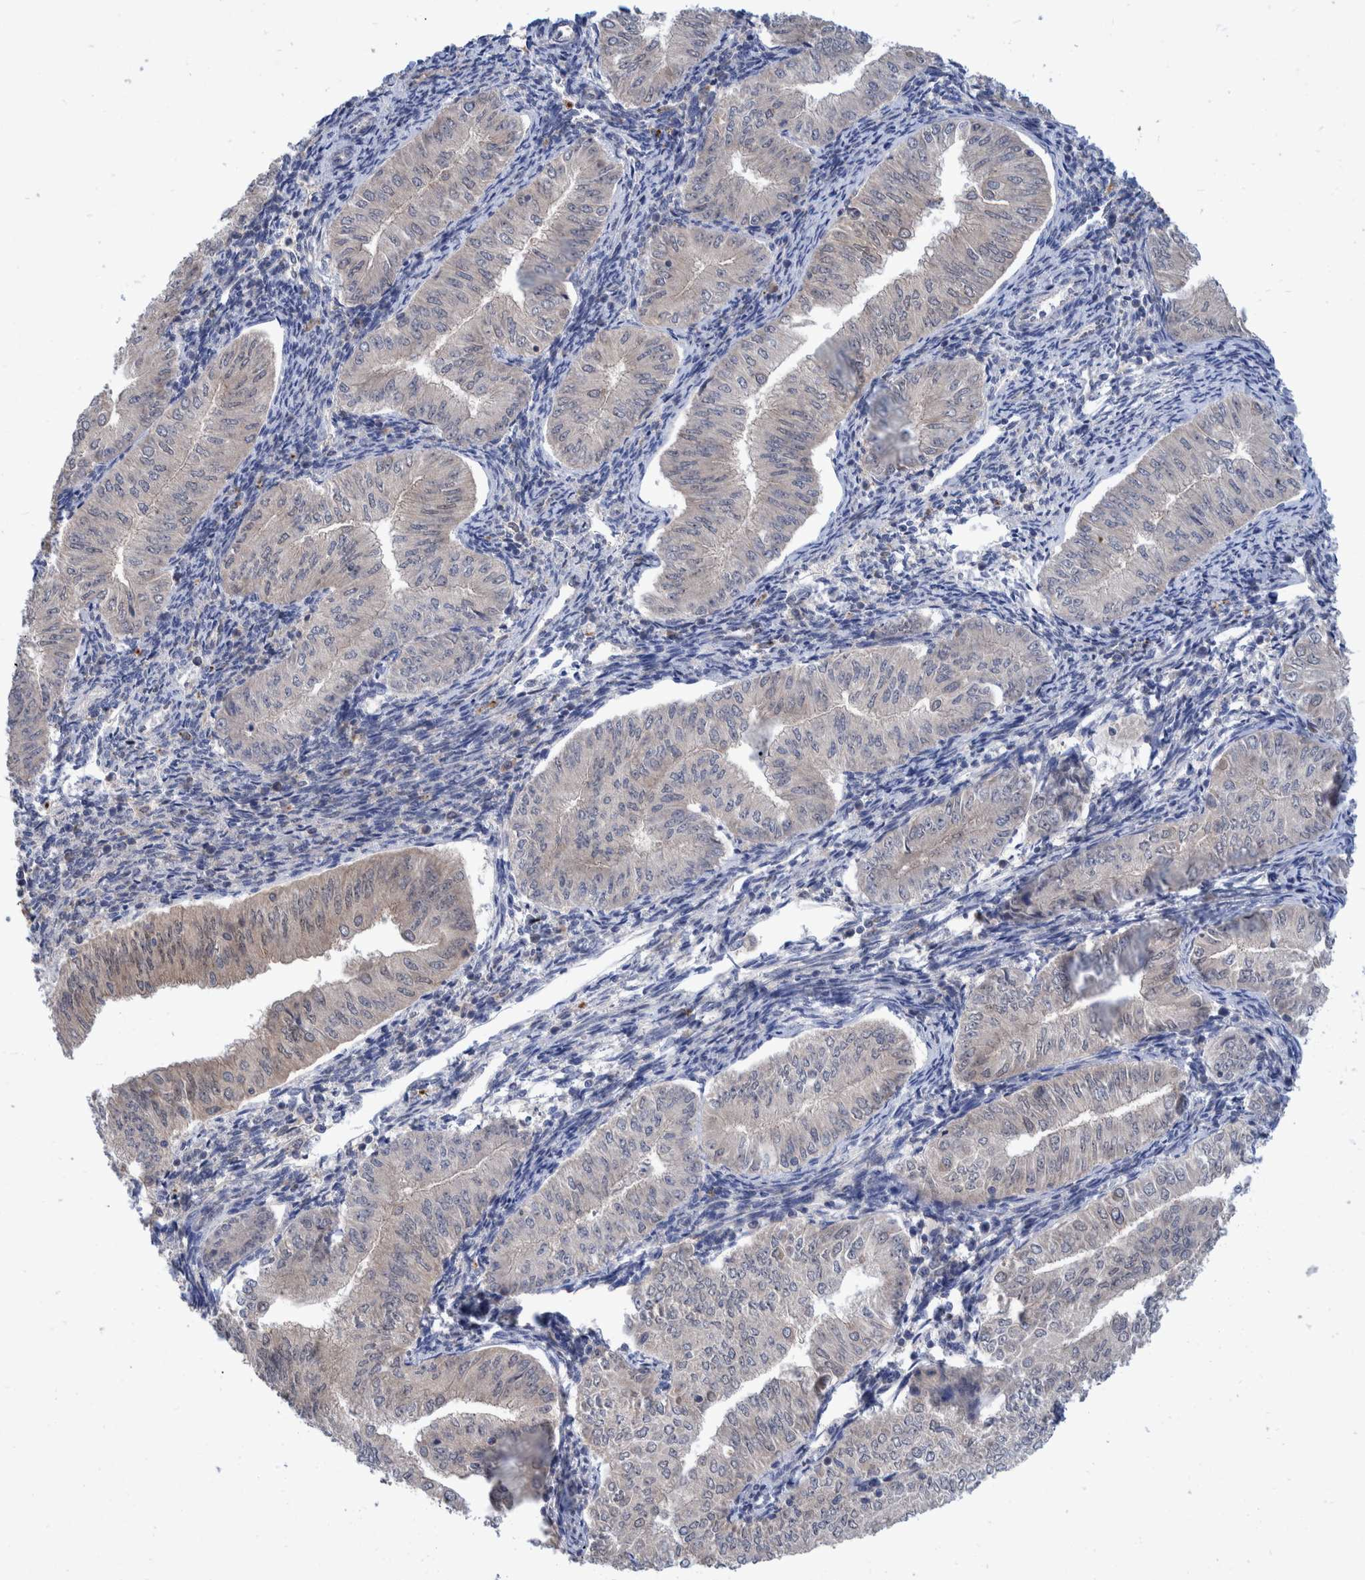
{"staining": {"intensity": "negative", "quantity": "none", "location": "none"}, "tissue": "endometrial cancer", "cell_type": "Tumor cells", "image_type": "cancer", "snomed": [{"axis": "morphology", "description": "Normal tissue, NOS"}, {"axis": "morphology", "description": "Adenocarcinoma, NOS"}, {"axis": "topography", "description": "Endometrium"}], "caption": "This is a image of IHC staining of endometrial cancer (adenocarcinoma), which shows no expression in tumor cells.", "gene": "PLPBP", "patient": {"sex": "female", "age": 53}}